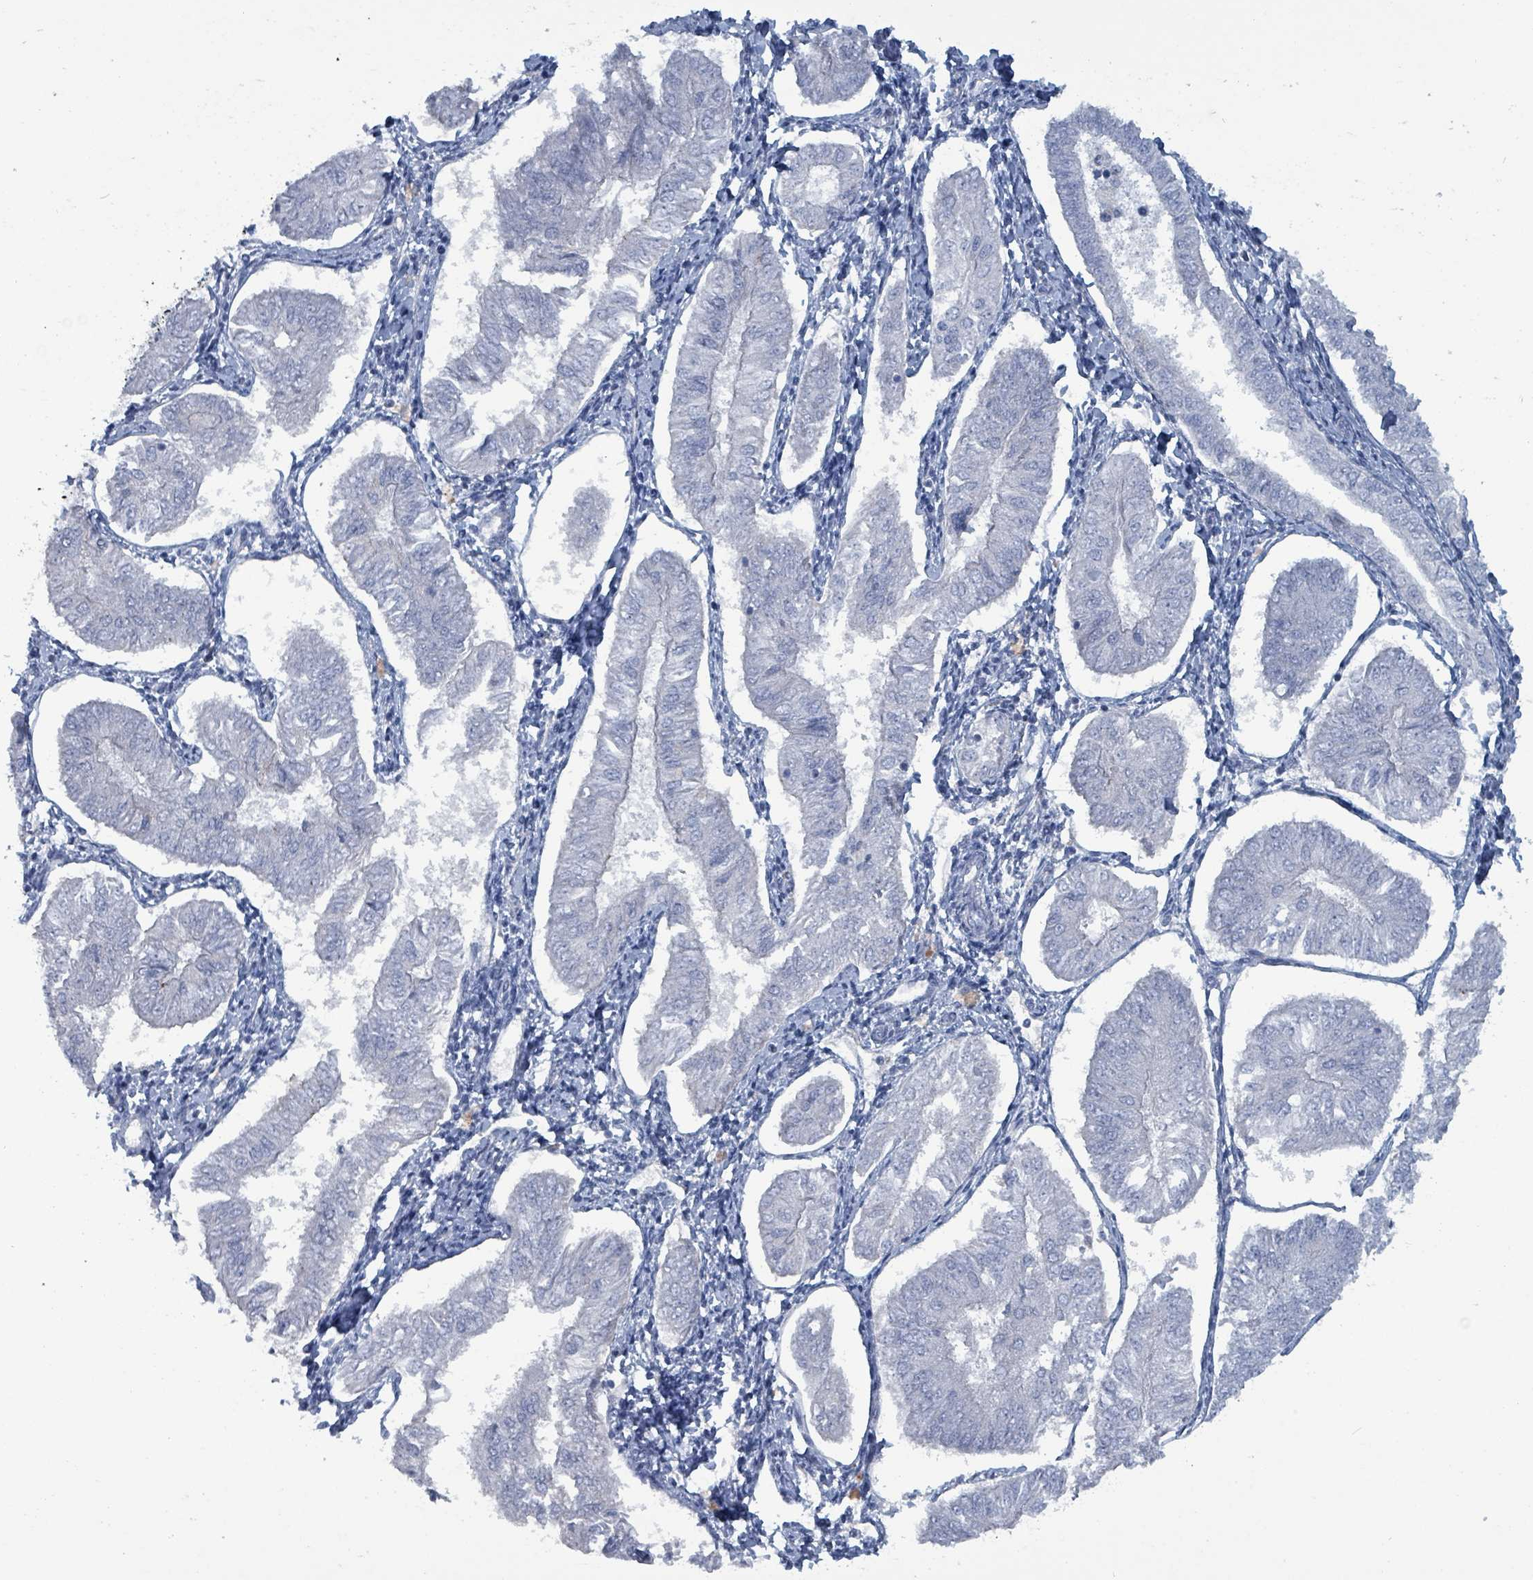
{"staining": {"intensity": "negative", "quantity": "none", "location": "none"}, "tissue": "endometrial cancer", "cell_type": "Tumor cells", "image_type": "cancer", "snomed": [{"axis": "morphology", "description": "Adenocarcinoma, NOS"}, {"axis": "topography", "description": "Endometrium"}], "caption": "Histopathology image shows no protein positivity in tumor cells of adenocarcinoma (endometrial) tissue.", "gene": "TAAR5", "patient": {"sex": "female", "age": 58}}